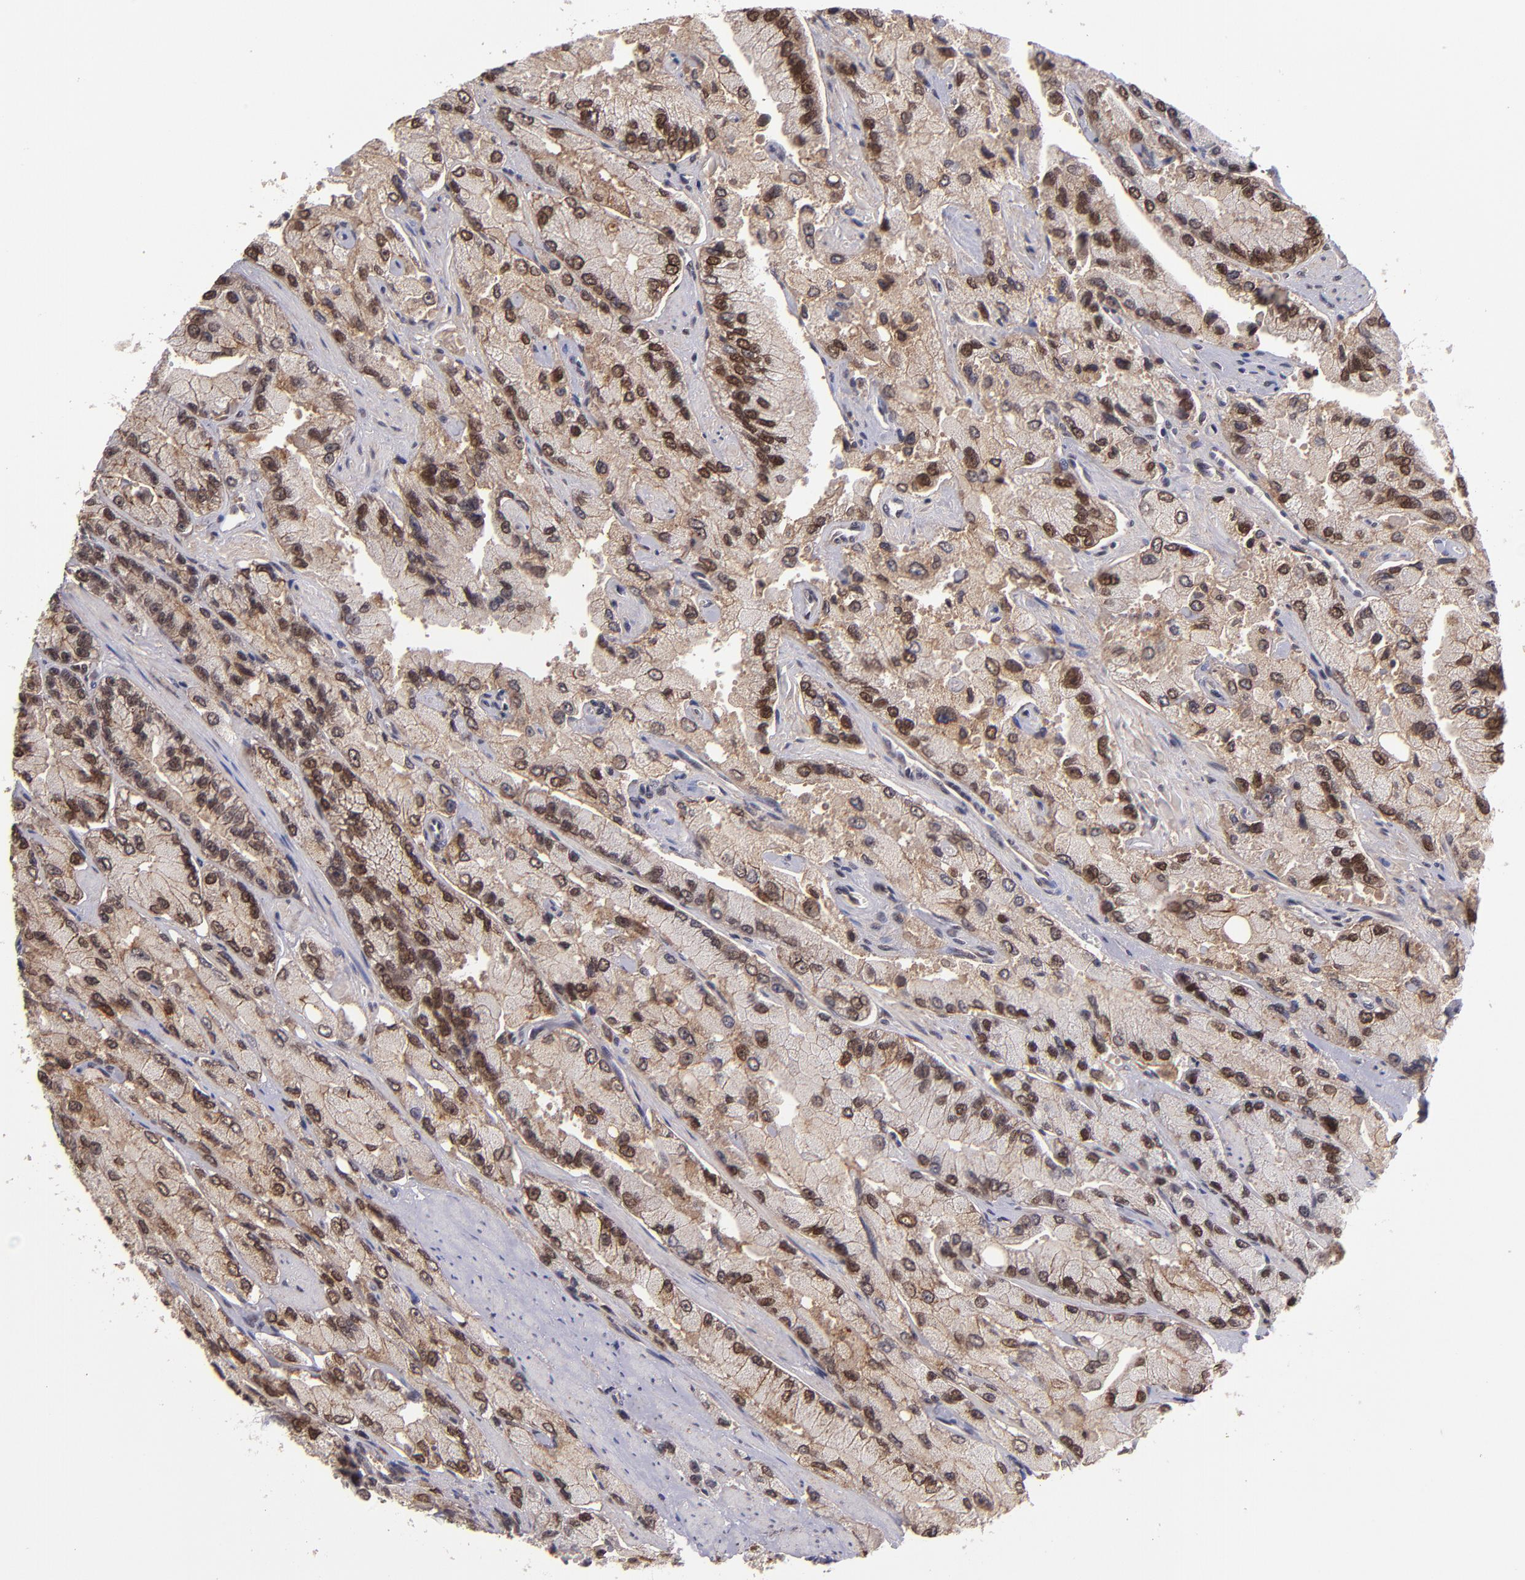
{"staining": {"intensity": "strong", "quantity": ">75%", "location": "nuclear"}, "tissue": "prostate cancer", "cell_type": "Tumor cells", "image_type": "cancer", "snomed": [{"axis": "morphology", "description": "Adenocarcinoma, High grade"}, {"axis": "topography", "description": "Prostate"}], "caption": "A brown stain shows strong nuclear expression of a protein in human prostate cancer (high-grade adenocarcinoma) tumor cells. The protein of interest is shown in brown color, while the nuclei are stained blue.", "gene": "EP300", "patient": {"sex": "male", "age": 58}}